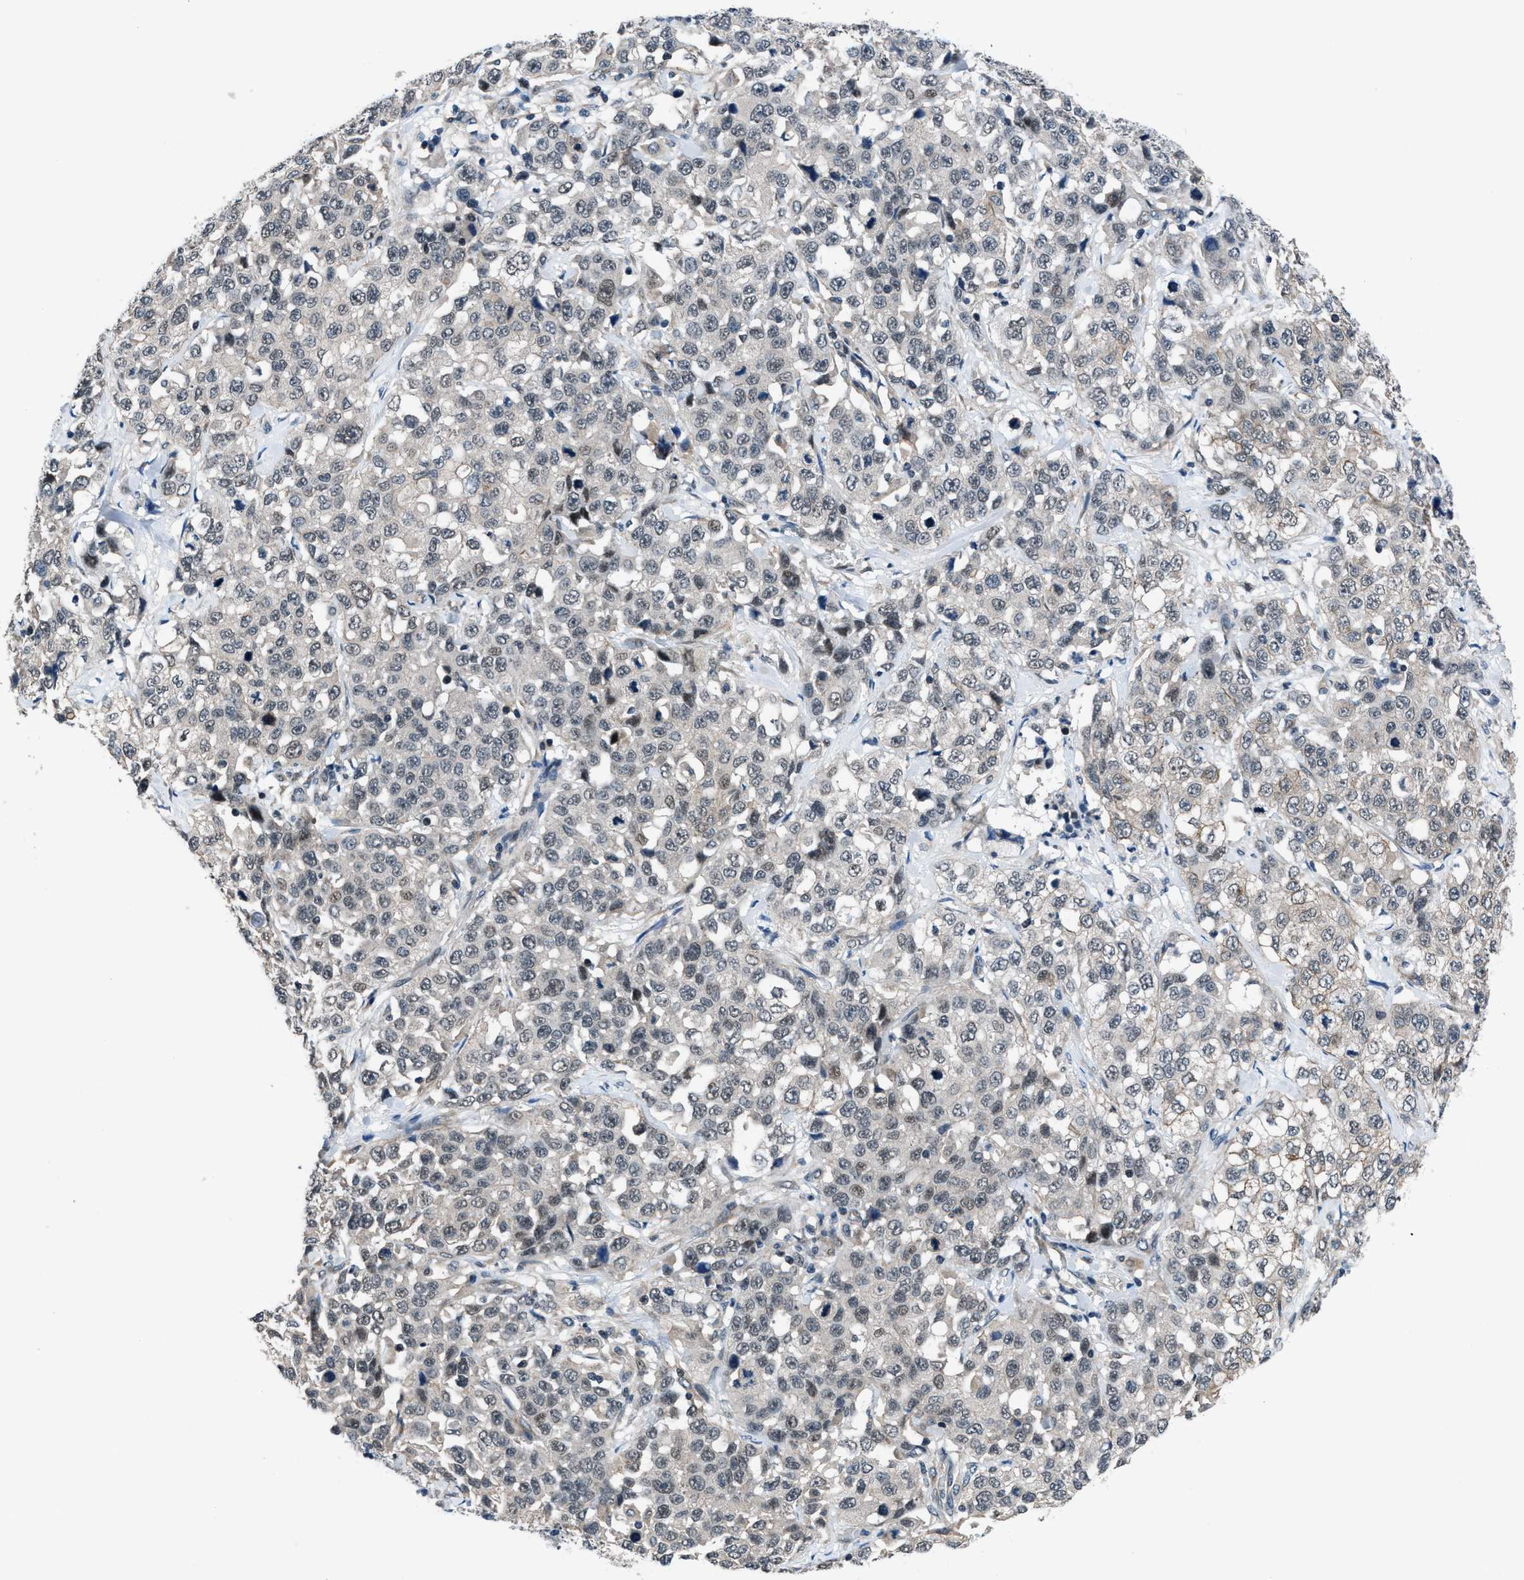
{"staining": {"intensity": "weak", "quantity": "<25%", "location": "cytoplasmic/membranous,nuclear"}, "tissue": "stomach cancer", "cell_type": "Tumor cells", "image_type": "cancer", "snomed": [{"axis": "morphology", "description": "Normal tissue, NOS"}, {"axis": "morphology", "description": "Adenocarcinoma, NOS"}, {"axis": "topography", "description": "Stomach"}], "caption": "The histopathology image reveals no staining of tumor cells in adenocarcinoma (stomach).", "gene": "SETD5", "patient": {"sex": "male", "age": 48}}